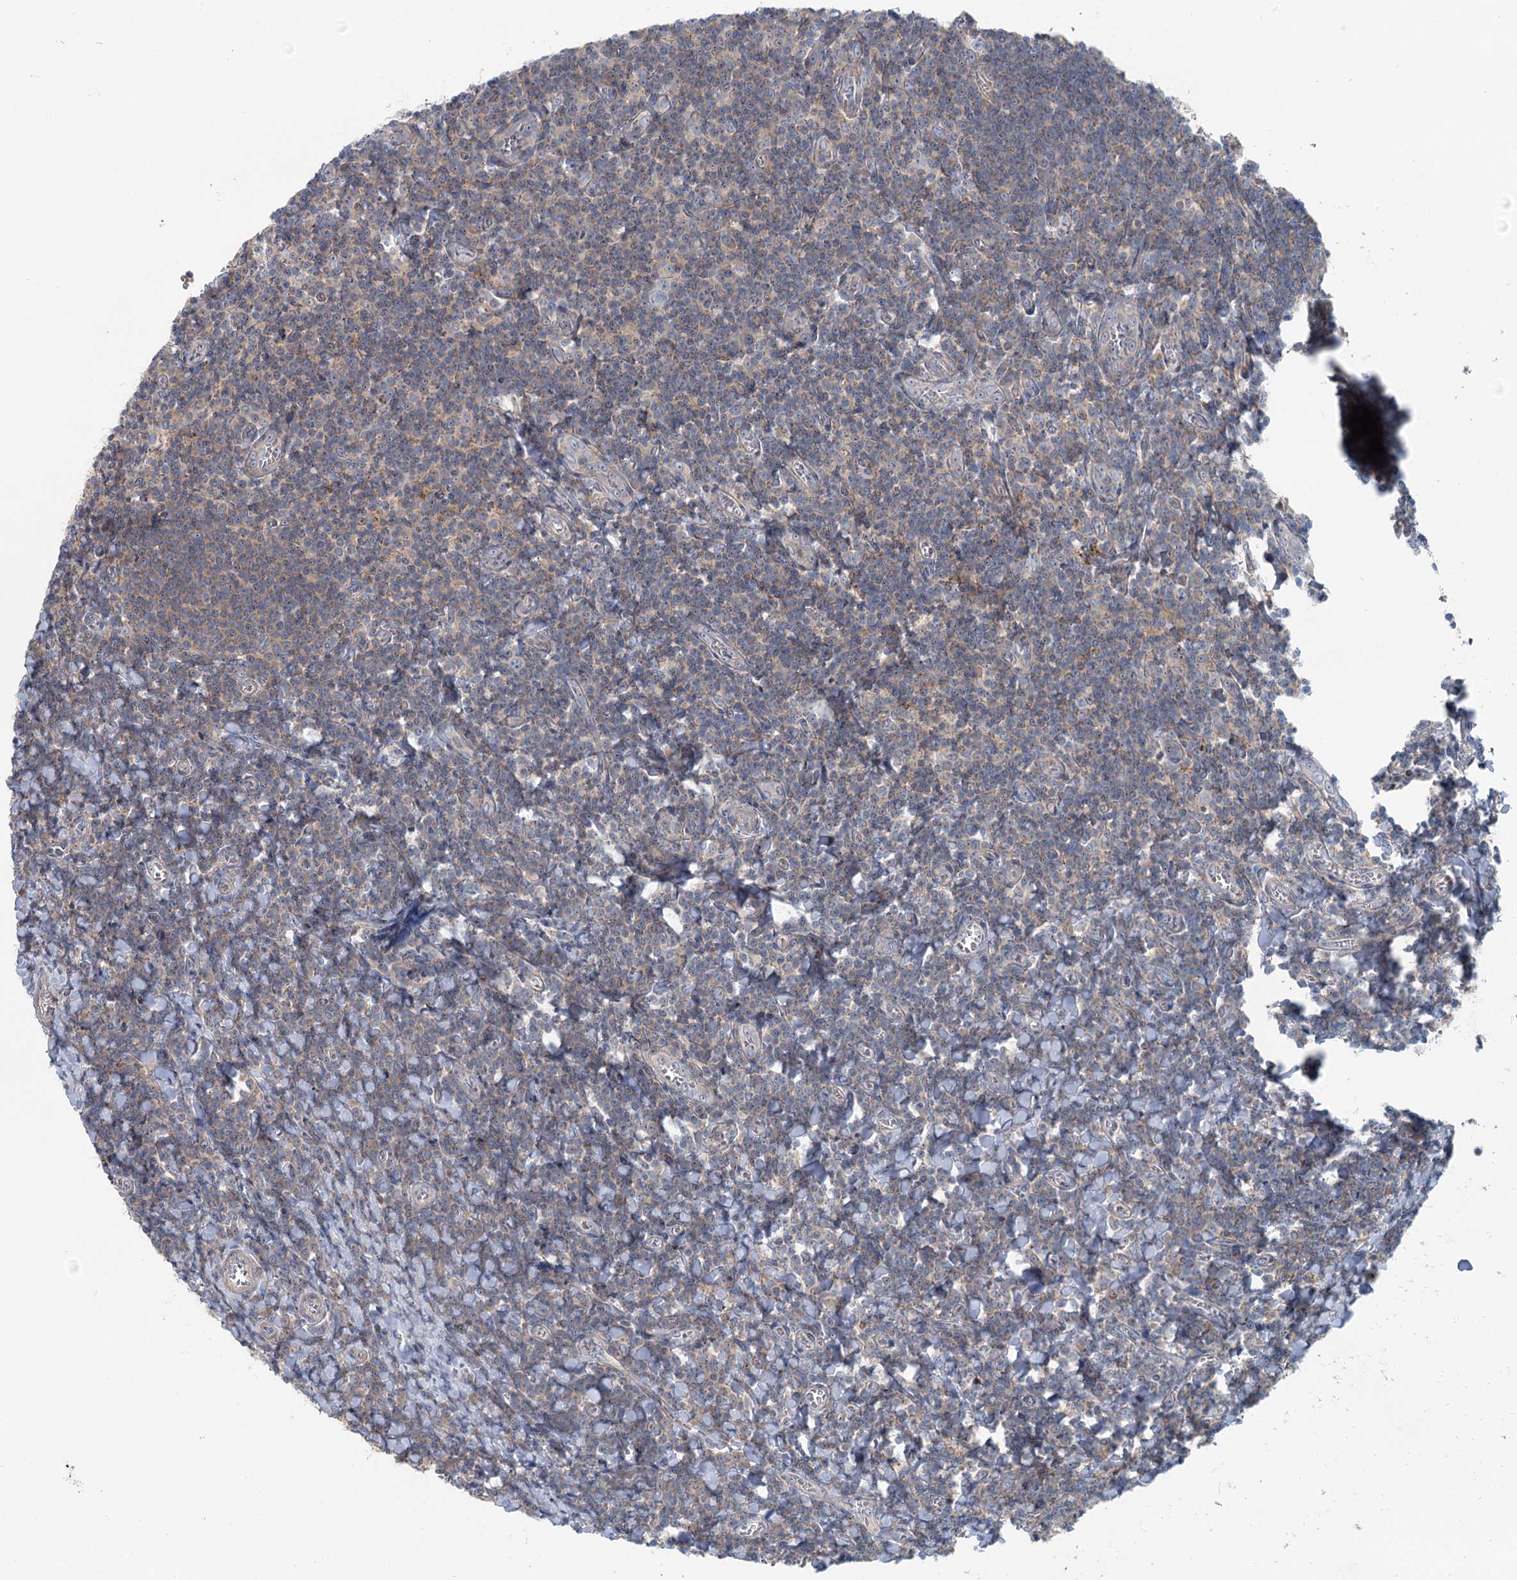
{"staining": {"intensity": "negative", "quantity": "none", "location": "none"}, "tissue": "tonsil", "cell_type": "Germinal center cells", "image_type": "normal", "snomed": [{"axis": "morphology", "description": "Normal tissue, NOS"}, {"axis": "topography", "description": "Tonsil"}], "caption": "Immunohistochemistry (IHC) histopathology image of unremarkable tonsil: tonsil stained with DAB (3,3'-diaminobenzidine) demonstrates no significant protein expression in germinal center cells. Brightfield microscopy of immunohistochemistry stained with DAB (3,3'-diaminobenzidine) (brown) and hematoxylin (blue), captured at high magnification.", "gene": "MARK2", "patient": {"sex": "male", "age": 27}}